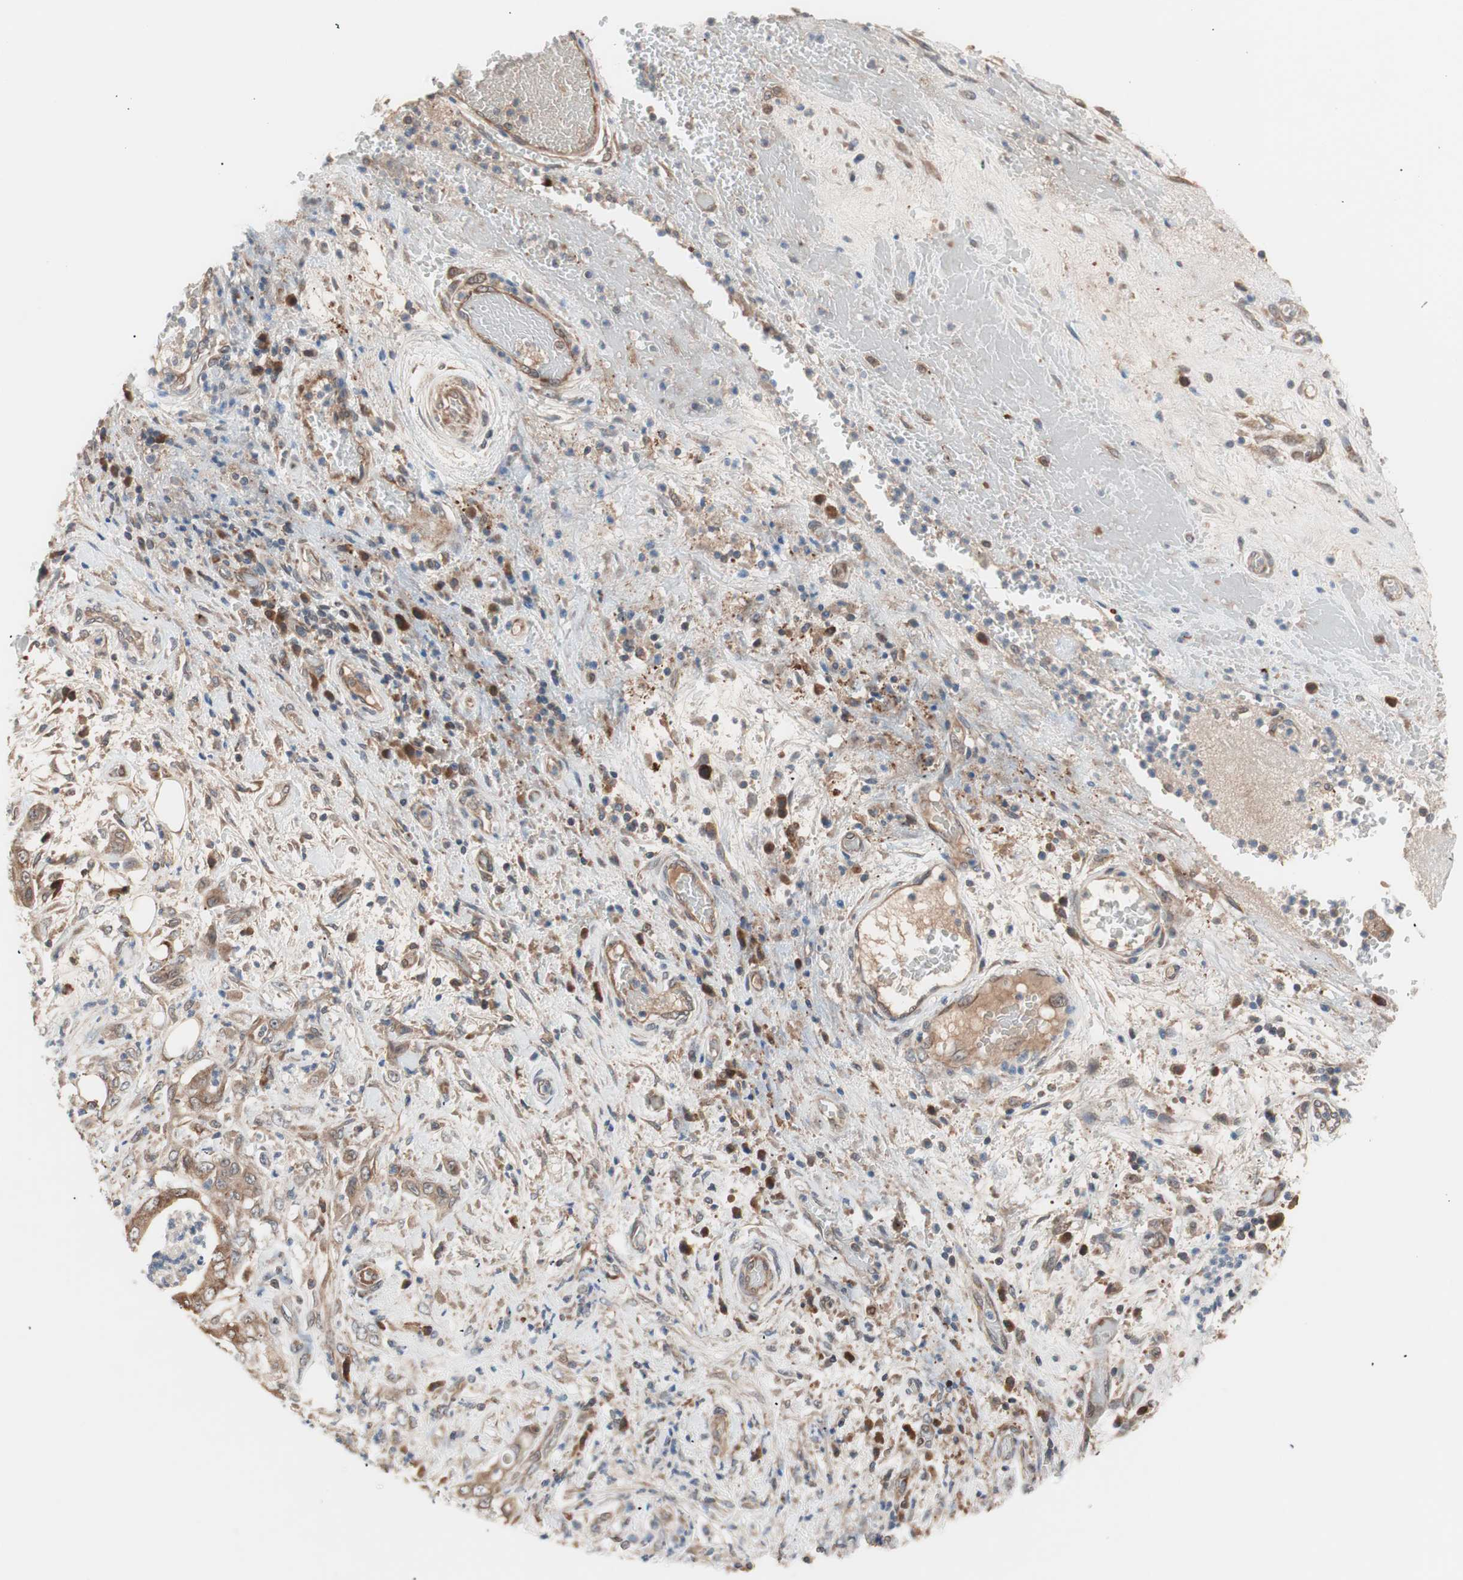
{"staining": {"intensity": "strong", "quantity": ">75%", "location": "cytoplasmic/membranous"}, "tissue": "stomach cancer", "cell_type": "Tumor cells", "image_type": "cancer", "snomed": [{"axis": "morphology", "description": "Adenocarcinoma, NOS"}, {"axis": "topography", "description": "Stomach"}], "caption": "IHC of stomach cancer (adenocarcinoma) demonstrates high levels of strong cytoplasmic/membranous positivity in about >75% of tumor cells.", "gene": "HMBS", "patient": {"sex": "female", "age": 73}}